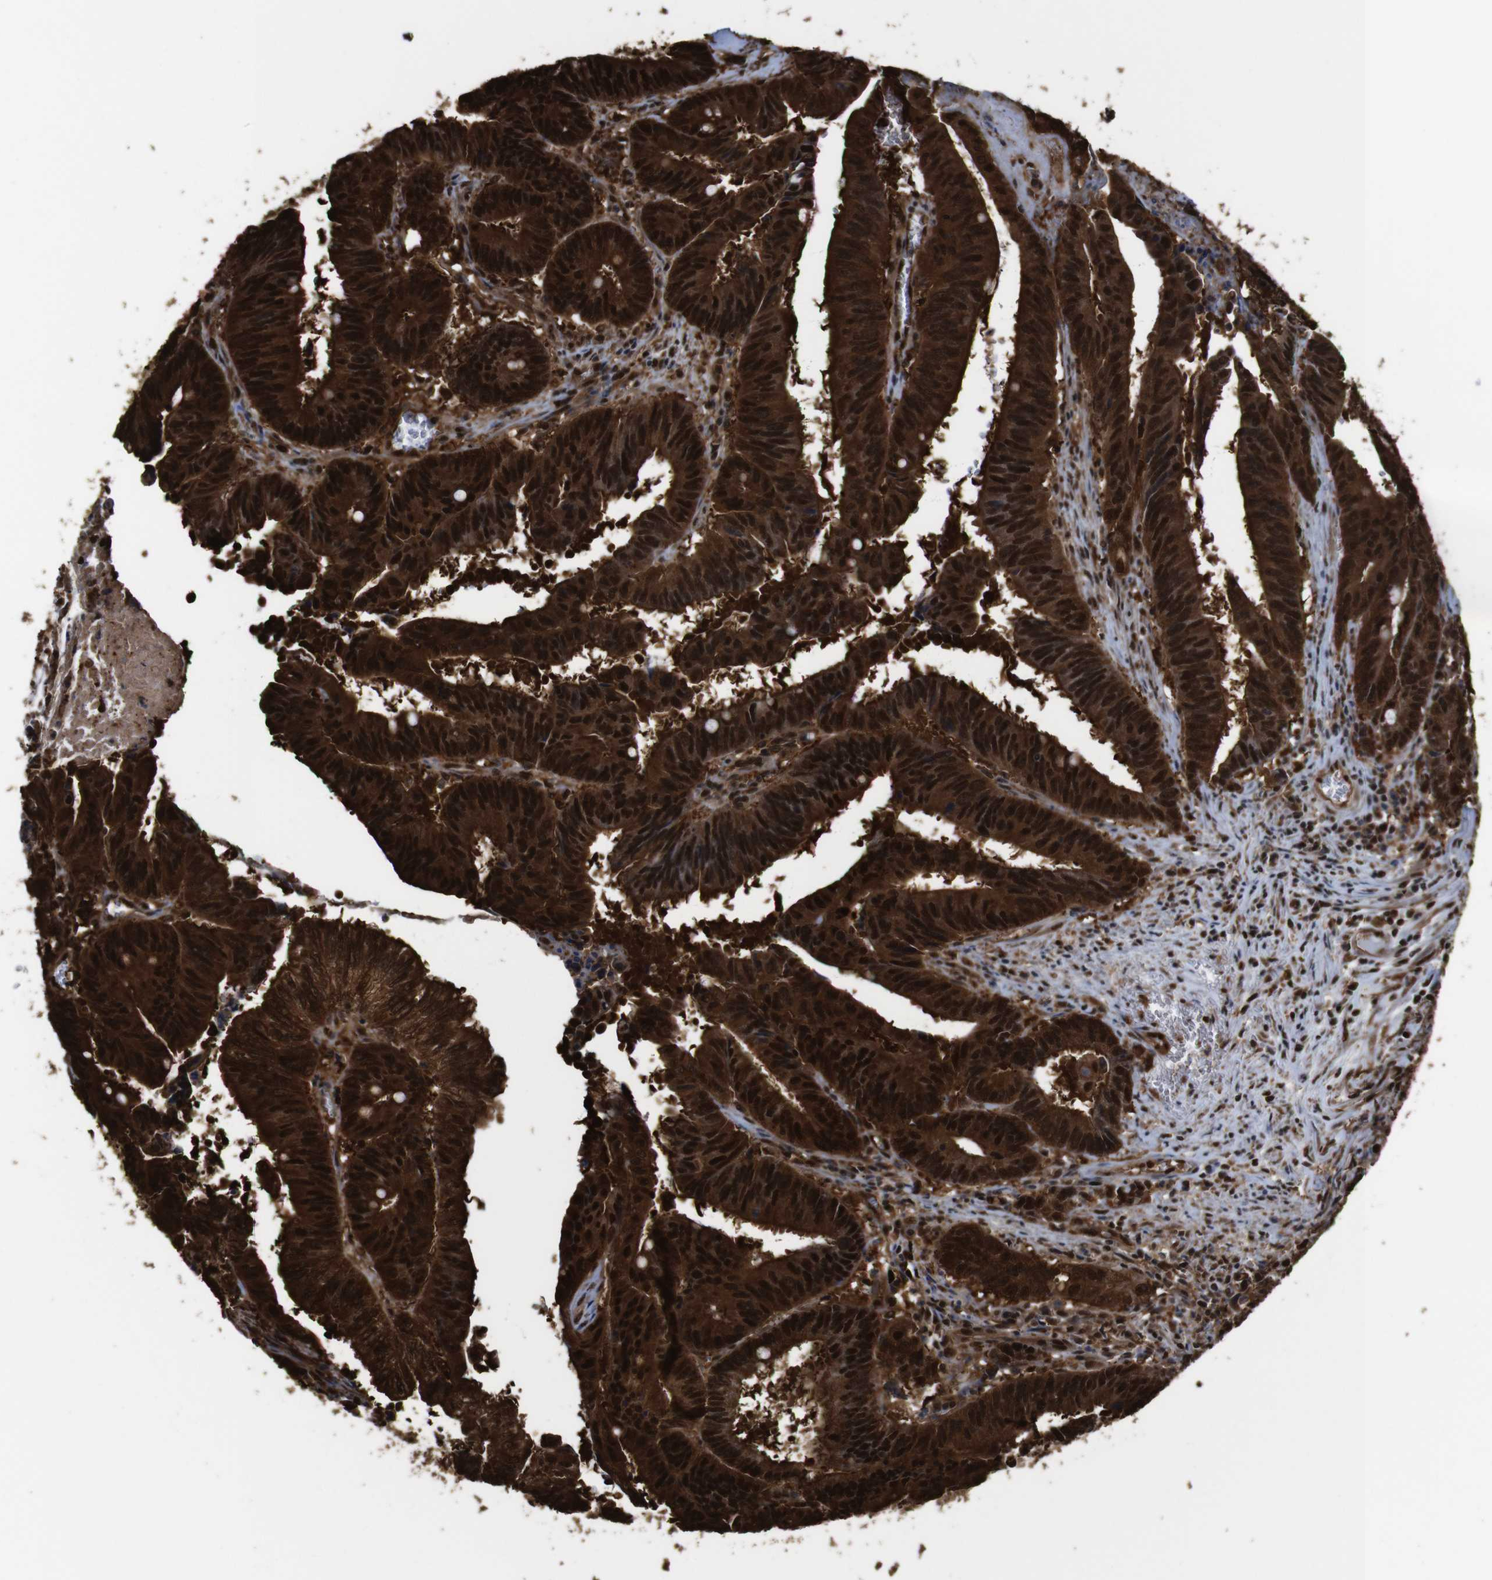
{"staining": {"intensity": "strong", "quantity": ">75%", "location": "cytoplasmic/membranous,nuclear"}, "tissue": "colorectal cancer", "cell_type": "Tumor cells", "image_type": "cancer", "snomed": [{"axis": "morphology", "description": "Adenocarcinoma, NOS"}, {"axis": "topography", "description": "Colon"}], "caption": "Colorectal adenocarcinoma was stained to show a protein in brown. There is high levels of strong cytoplasmic/membranous and nuclear expression in about >75% of tumor cells.", "gene": "VCP", "patient": {"sex": "male", "age": 45}}